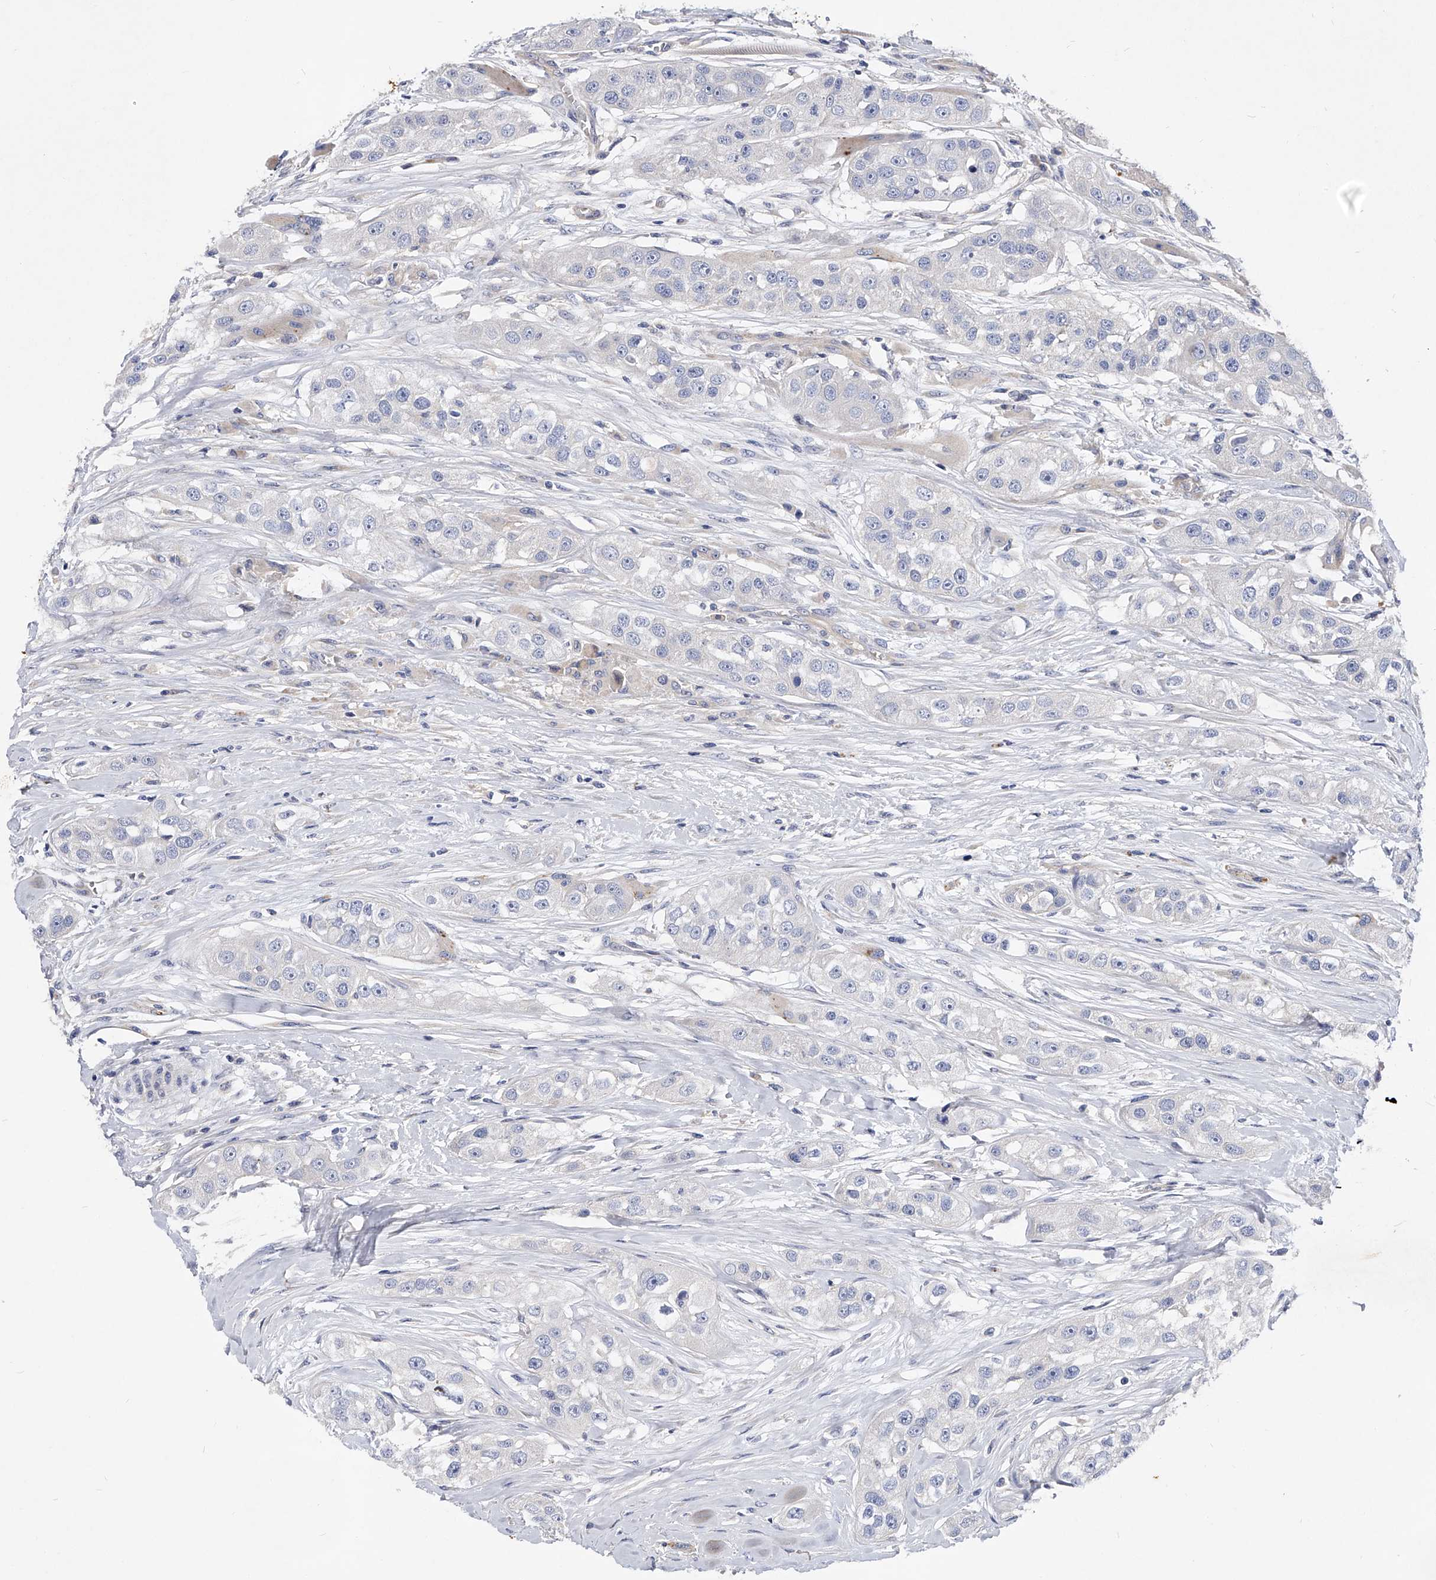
{"staining": {"intensity": "negative", "quantity": "none", "location": "none"}, "tissue": "head and neck cancer", "cell_type": "Tumor cells", "image_type": "cancer", "snomed": [{"axis": "morphology", "description": "Normal tissue, NOS"}, {"axis": "morphology", "description": "Squamous cell carcinoma, NOS"}, {"axis": "topography", "description": "Skeletal muscle"}, {"axis": "topography", "description": "Head-Neck"}], "caption": "Image shows no protein expression in tumor cells of squamous cell carcinoma (head and neck) tissue.", "gene": "PPP5C", "patient": {"sex": "male", "age": 51}}